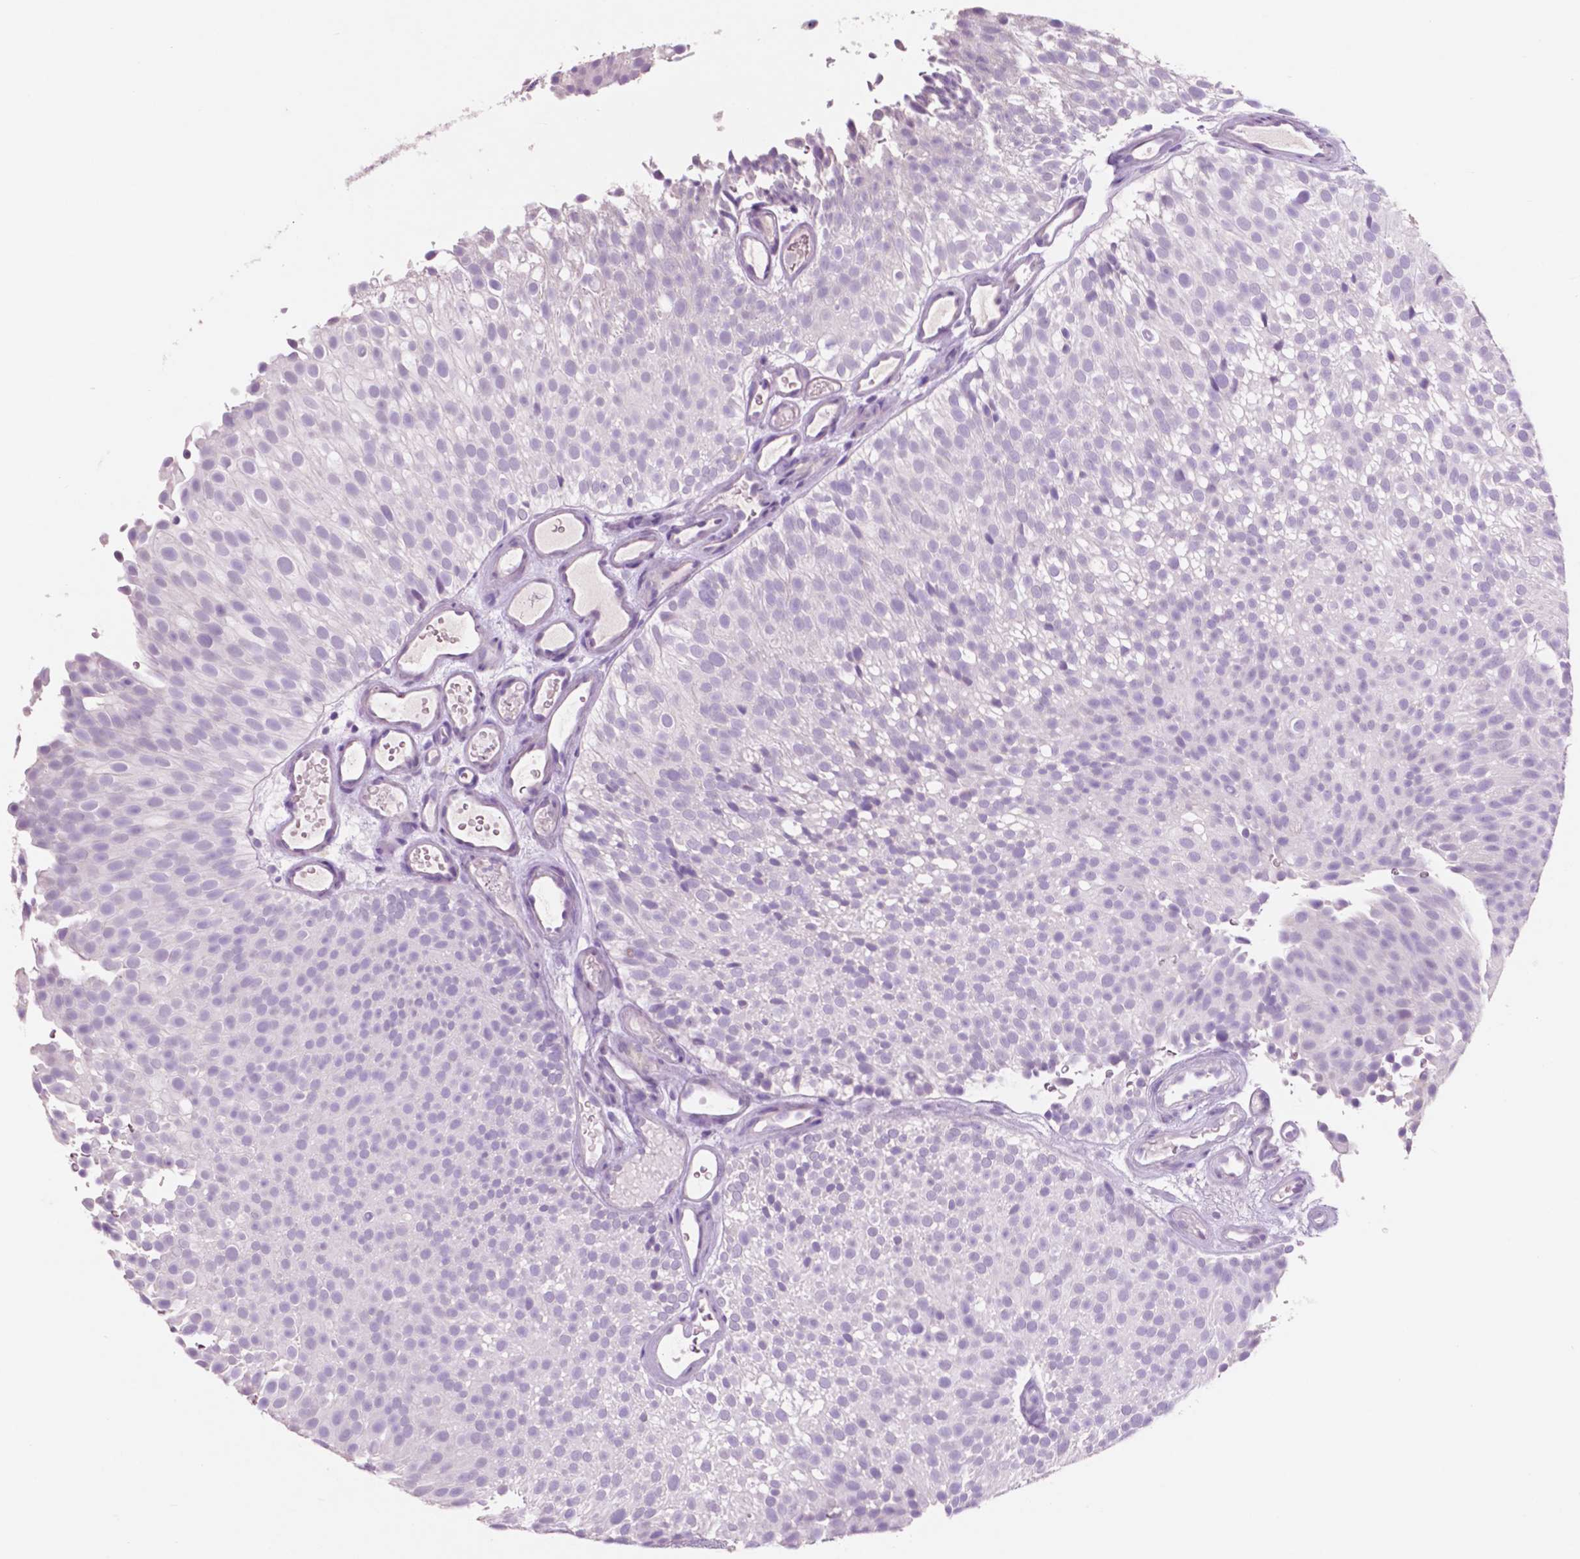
{"staining": {"intensity": "negative", "quantity": "none", "location": "none"}, "tissue": "urothelial cancer", "cell_type": "Tumor cells", "image_type": "cancer", "snomed": [{"axis": "morphology", "description": "Urothelial carcinoma, Low grade"}, {"axis": "topography", "description": "Urinary bladder"}], "caption": "An image of urothelial cancer stained for a protein shows no brown staining in tumor cells. The staining was performed using DAB (3,3'-diaminobenzidine) to visualize the protein expression in brown, while the nuclei were stained in blue with hematoxylin (Magnification: 20x).", "gene": "IDO1", "patient": {"sex": "male", "age": 78}}